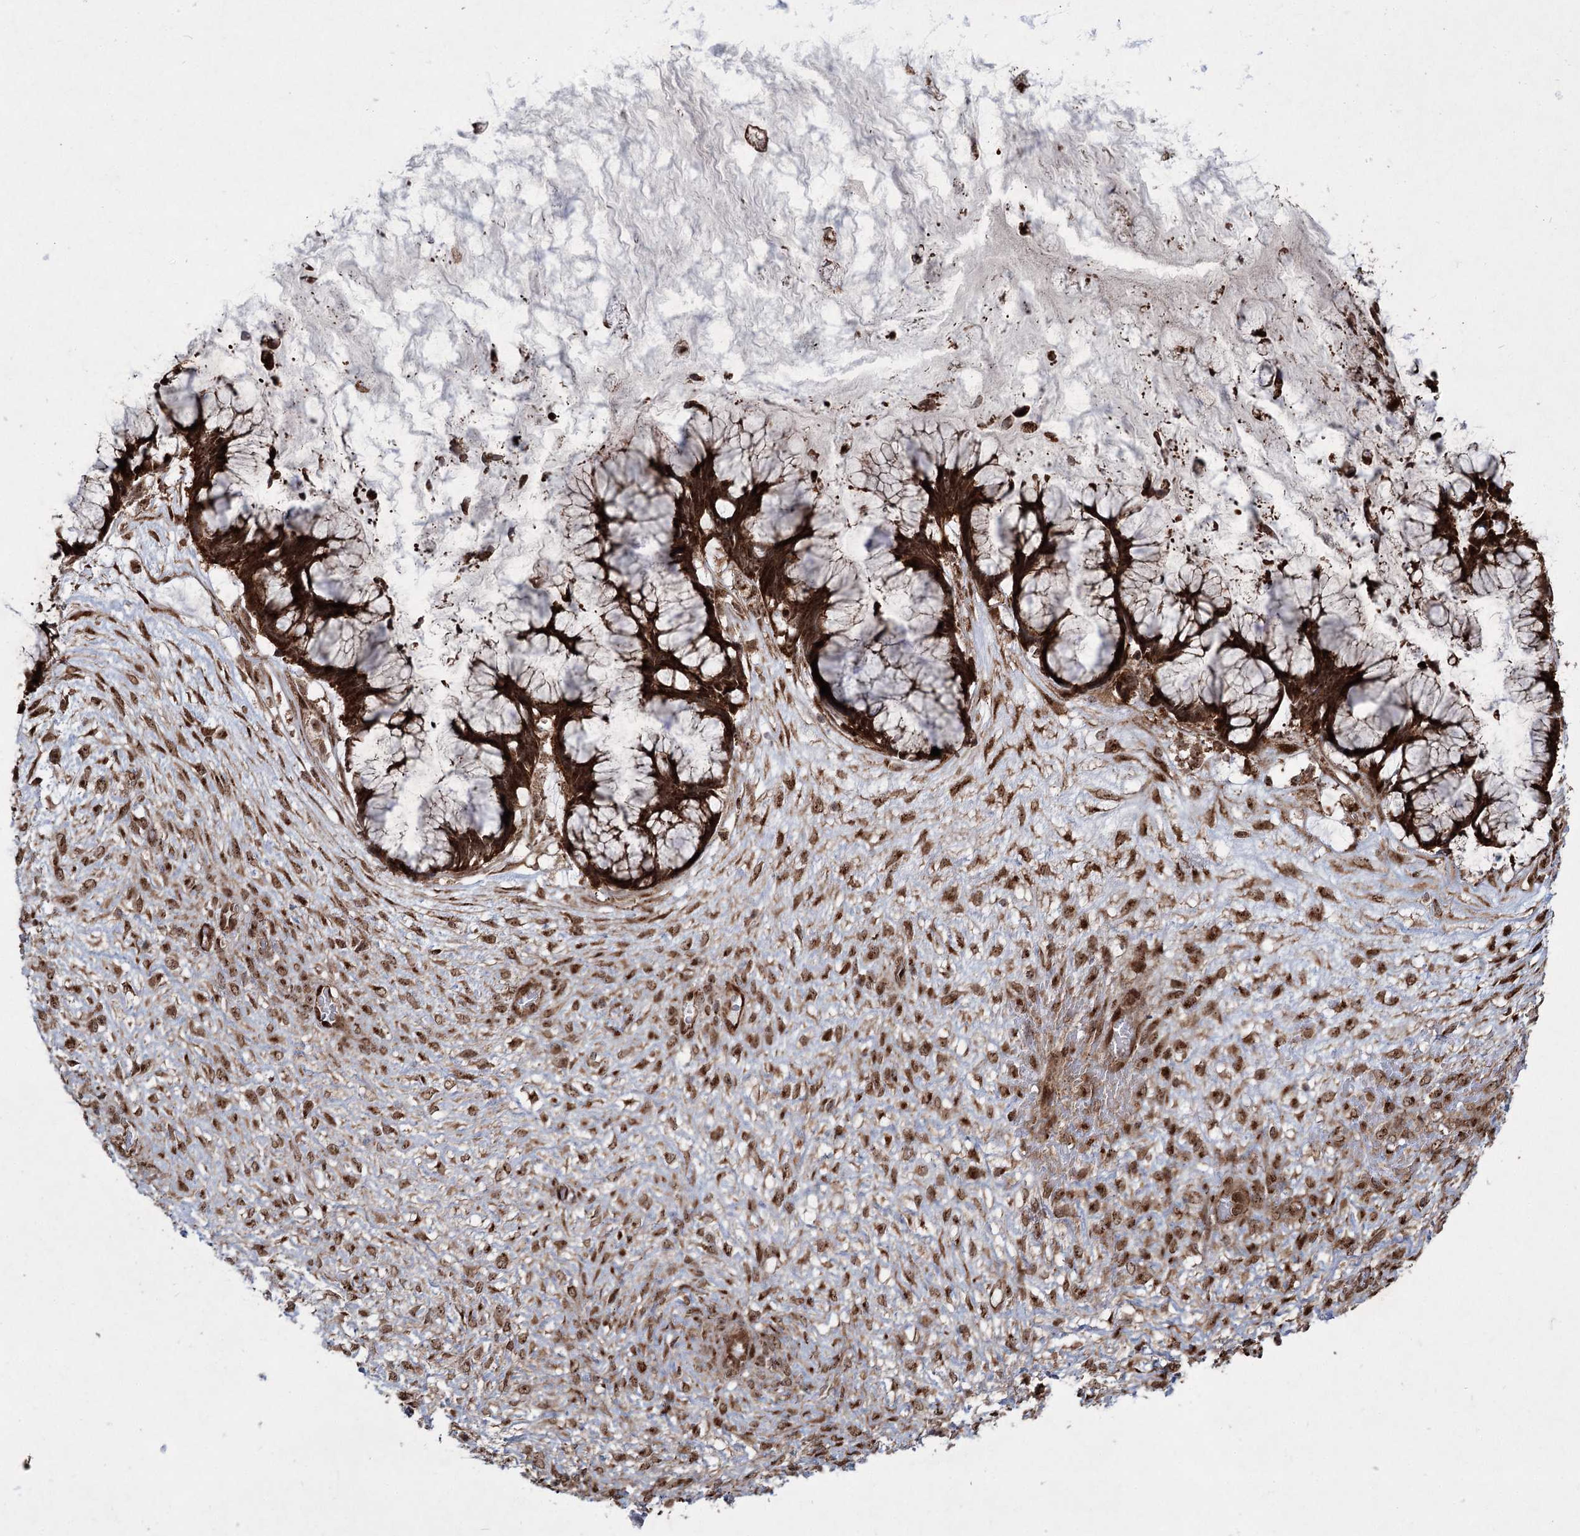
{"staining": {"intensity": "strong", "quantity": ">75%", "location": "cytoplasmic/membranous,nuclear"}, "tissue": "ovarian cancer", "cell_type": "Tumor cells", "image_type": "cancer", "snomed": [{"axis": "morphology", "description": "Cystadenocarcinoma, mucinous, NOS"}, {"axis": "topography", "description": "Ovary"}], "caption": "Immunohistochemical staining of ovarian cancer (mucinous cystadenocarcinoma) reveals high levels of strong cytoplasmic/membranous and nuclear expression in about >75% of tumor cells.", "gene": "SERINC5", "patient": {"sex": "female", "age": 42}}